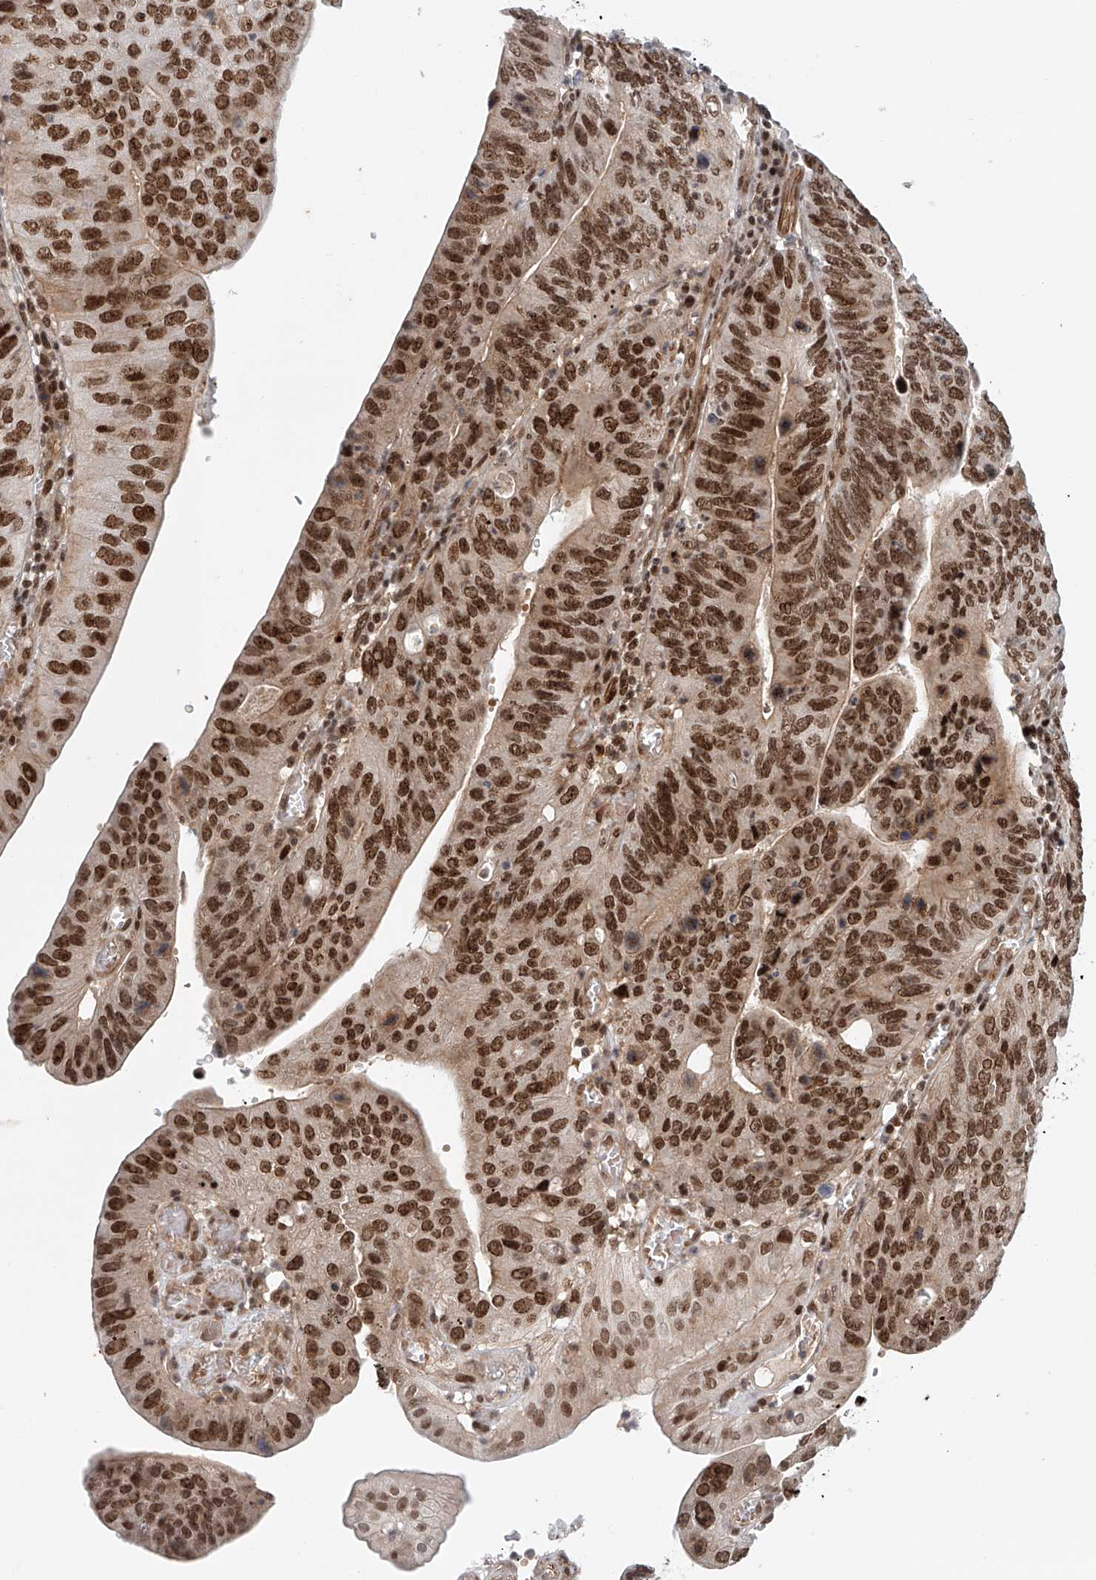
{"staining": {"intensity": "strong", "quantity": ">75%", "location": "nuclear"}, "tissue": "stomach cancer", "cell_type": "Tumor cells", "image_type": "cancer", "snomed": [{"axis": "morphology", "description": "Adenocarcinoma, NOS"}, {"axis": "topography", "description": "Stomach"}], "caption": "An immunohistochemistry (IHC) micrograph of neoplastic tissue is shown. Protein staining in brown shows strong nuclear positivity in adenocarcinoma (stomach) within tumor cells.", "gene": "ZNF470", "patient": {"sex": "female", "age": 59}}